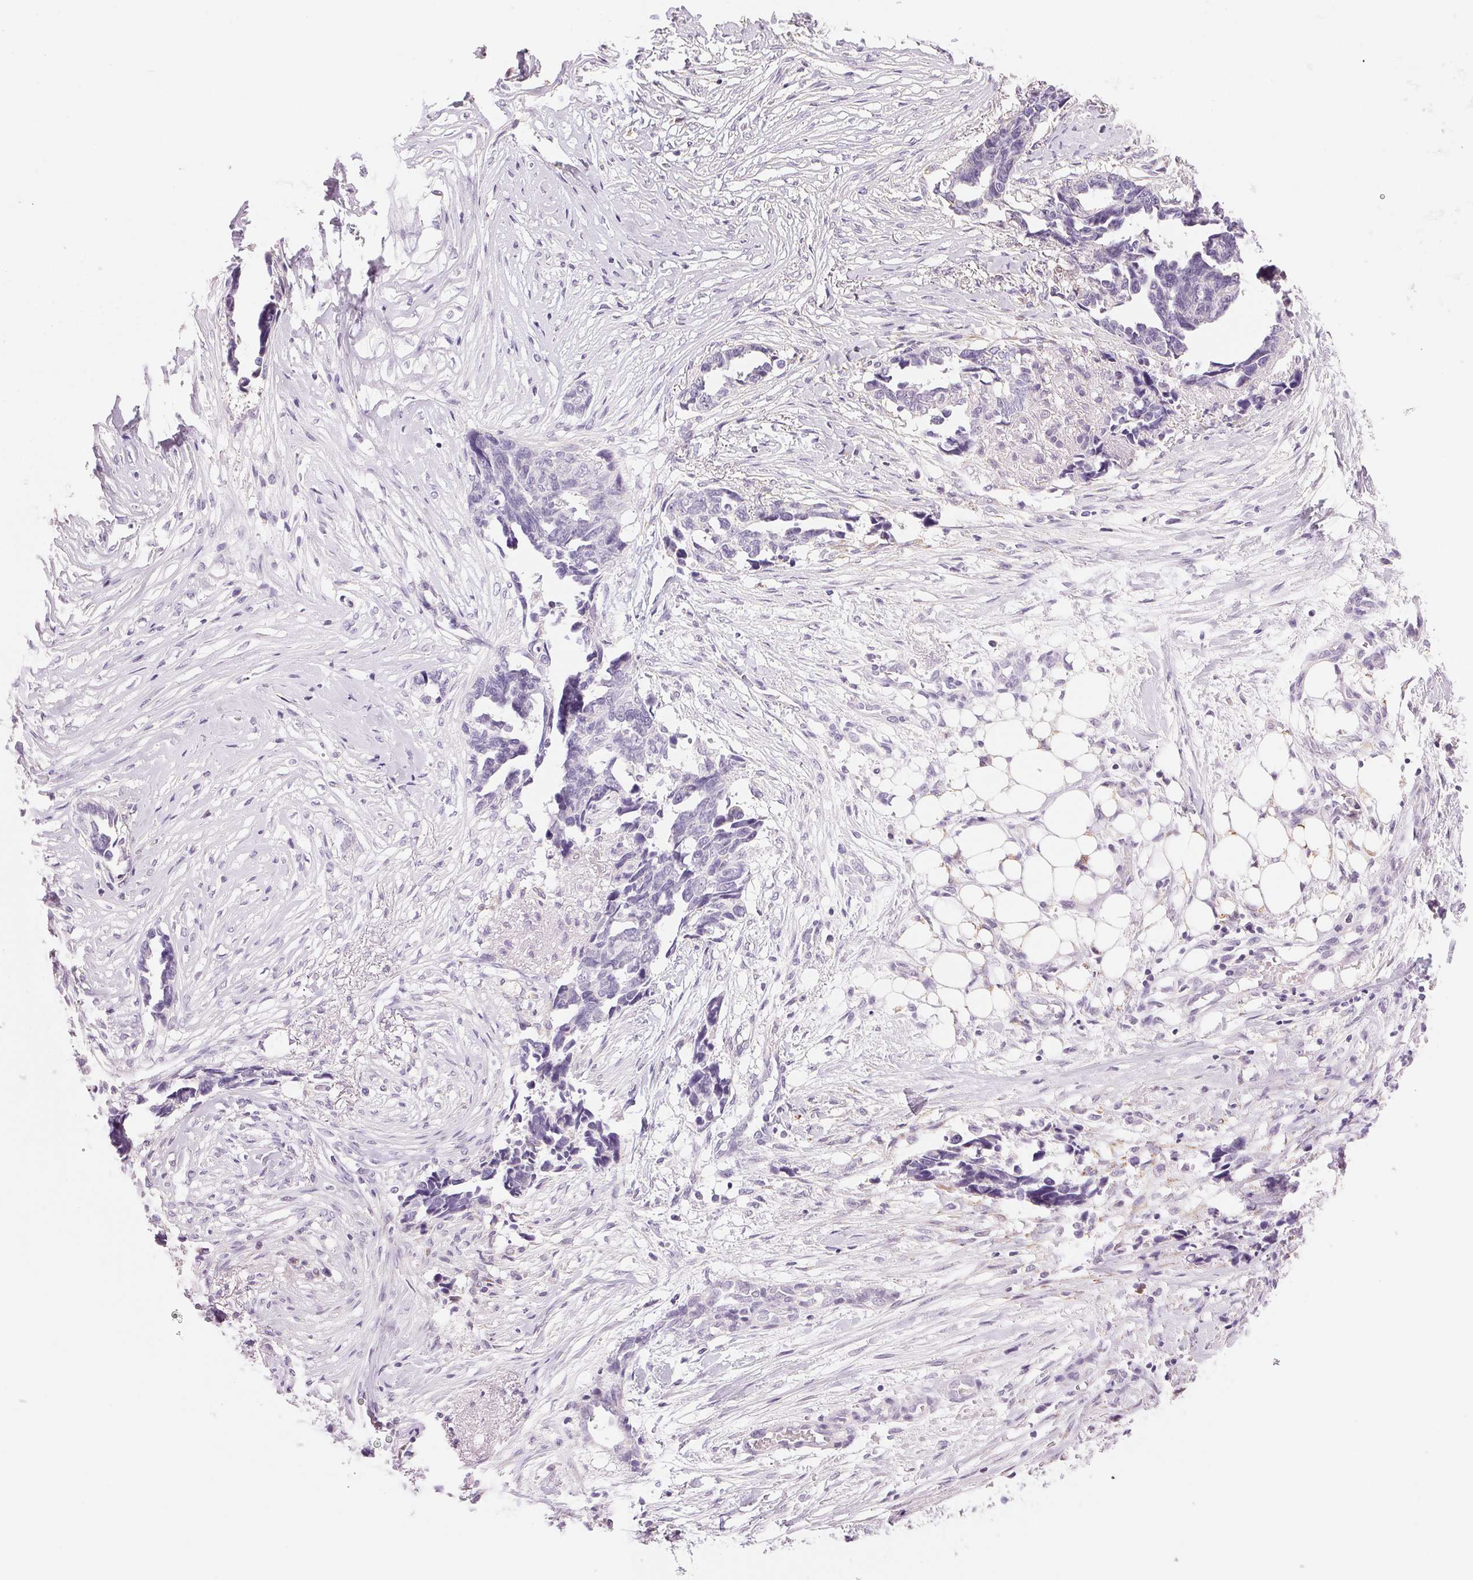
{"staining": {"intensity": "negative", "quantity": "none", "location": "none"}, "tissue": "ovarian cancer", "cell_type": "Tumor cells", "image_type": "cancer", "snomed": [{"axis": "morphology", "description": "Cystadenocarcinoma, serous, NOS"}, {"axis": "topography", "description": "Ovary"}], "caption": "Human ovarian cancer stained for a protein using immunohistochemistry displays no staining in tumor cells.", "gene": "CYP11B1", "patient": {"sex": "female", "age": 69}}